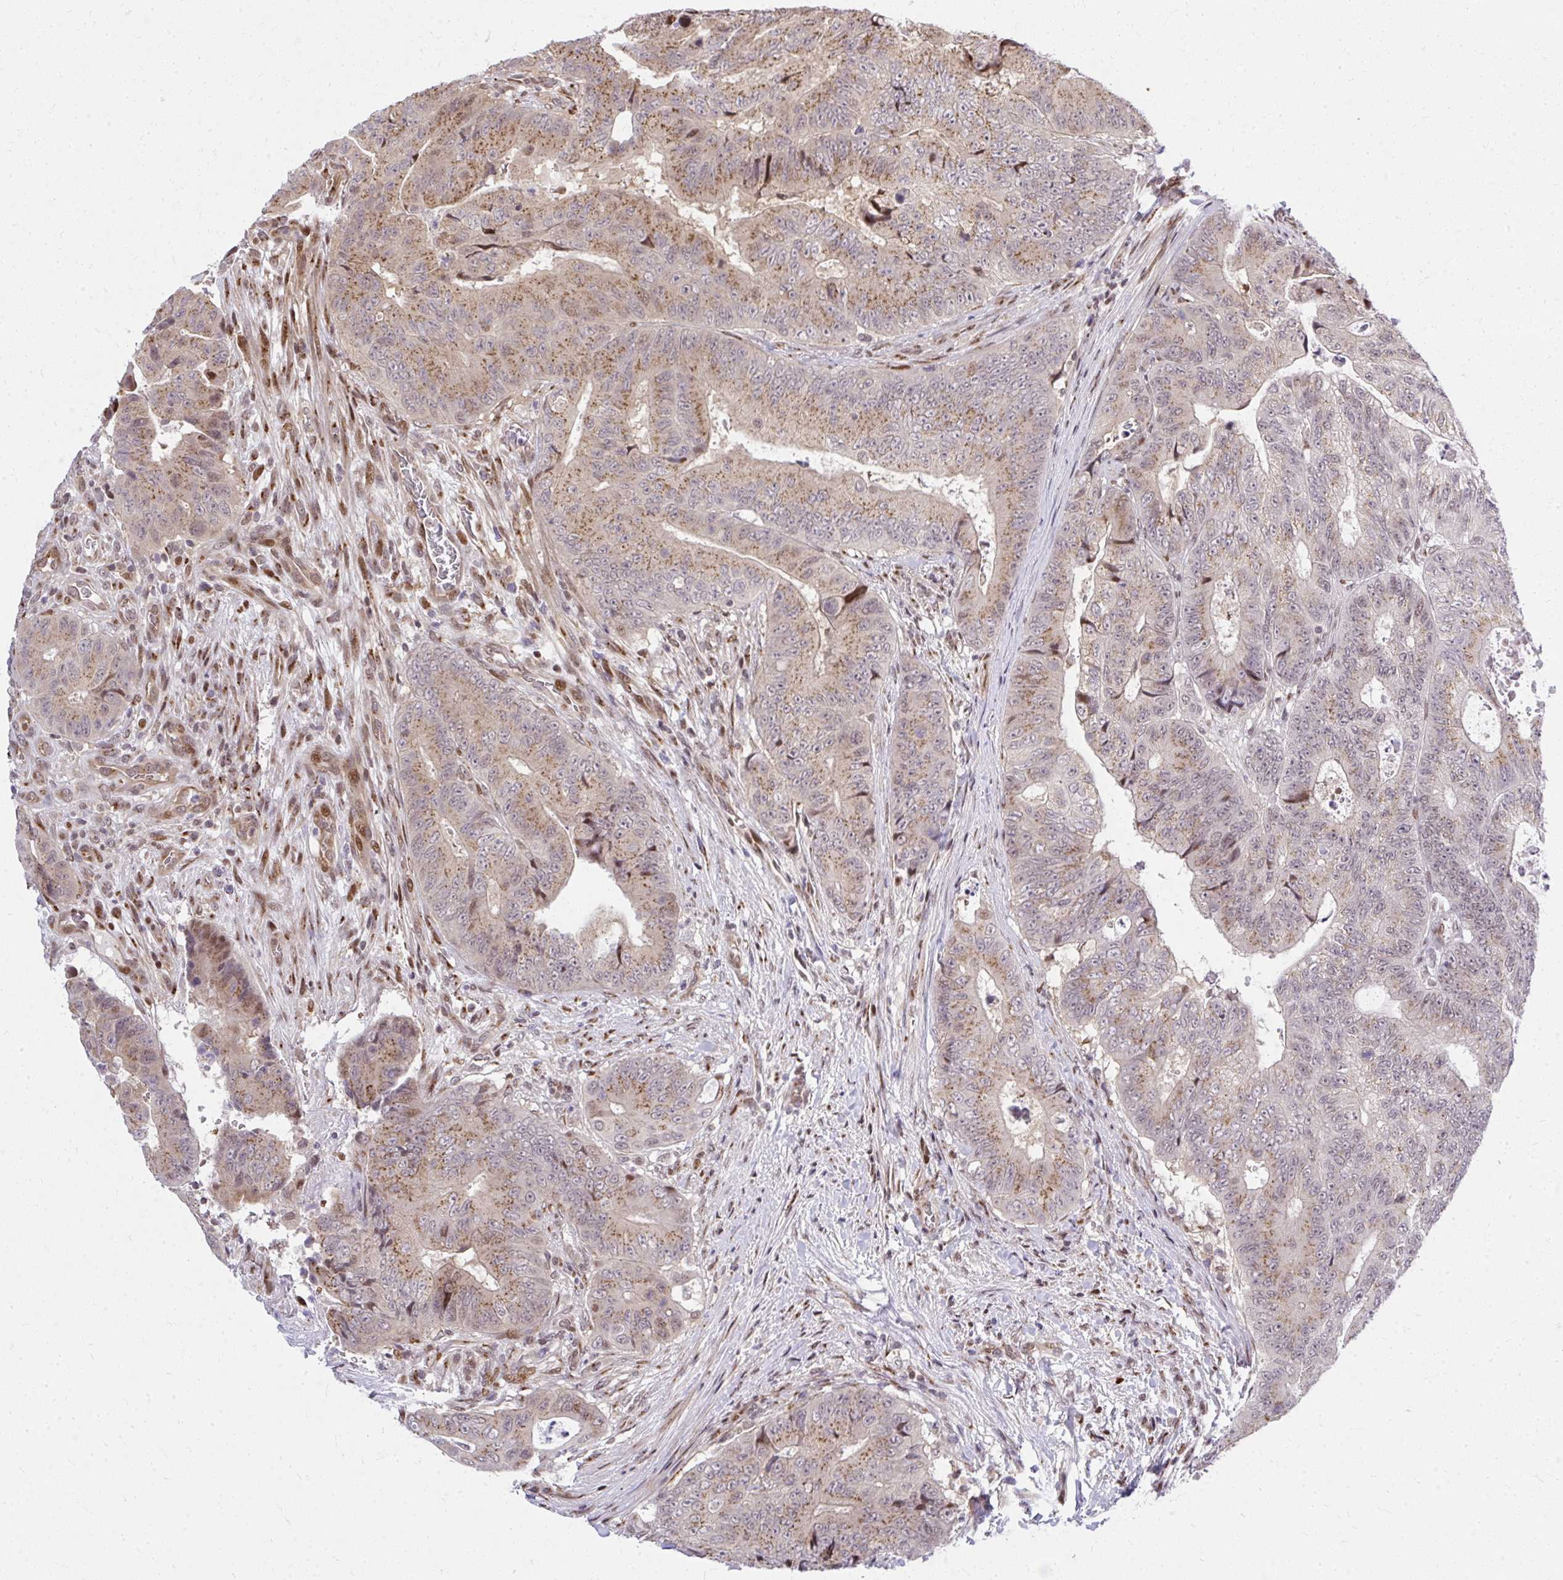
{"staining": {"intensity": "moderate", "quantity": "25%-75%", "location": "cytoplasmic/membranous,nuclear"}, "tissue": "colorectal cancer", "cell_type": "Tumor cells", "image_type": "cancer", "snomed": [{"axis": "morphology", "description": "Adenocarcinoma, NOS"}, {"axis": "topography", "description": "Colon"}], "caption": "Tumor cells demonstrate medium levels of moderate cytoplasmic/membranous and nuclear expression in about 25%-75% of cells in human adenocarcinoma (colorectal).", "gene": "PIGY", "patient": {"sex": "female", "age": 48}}